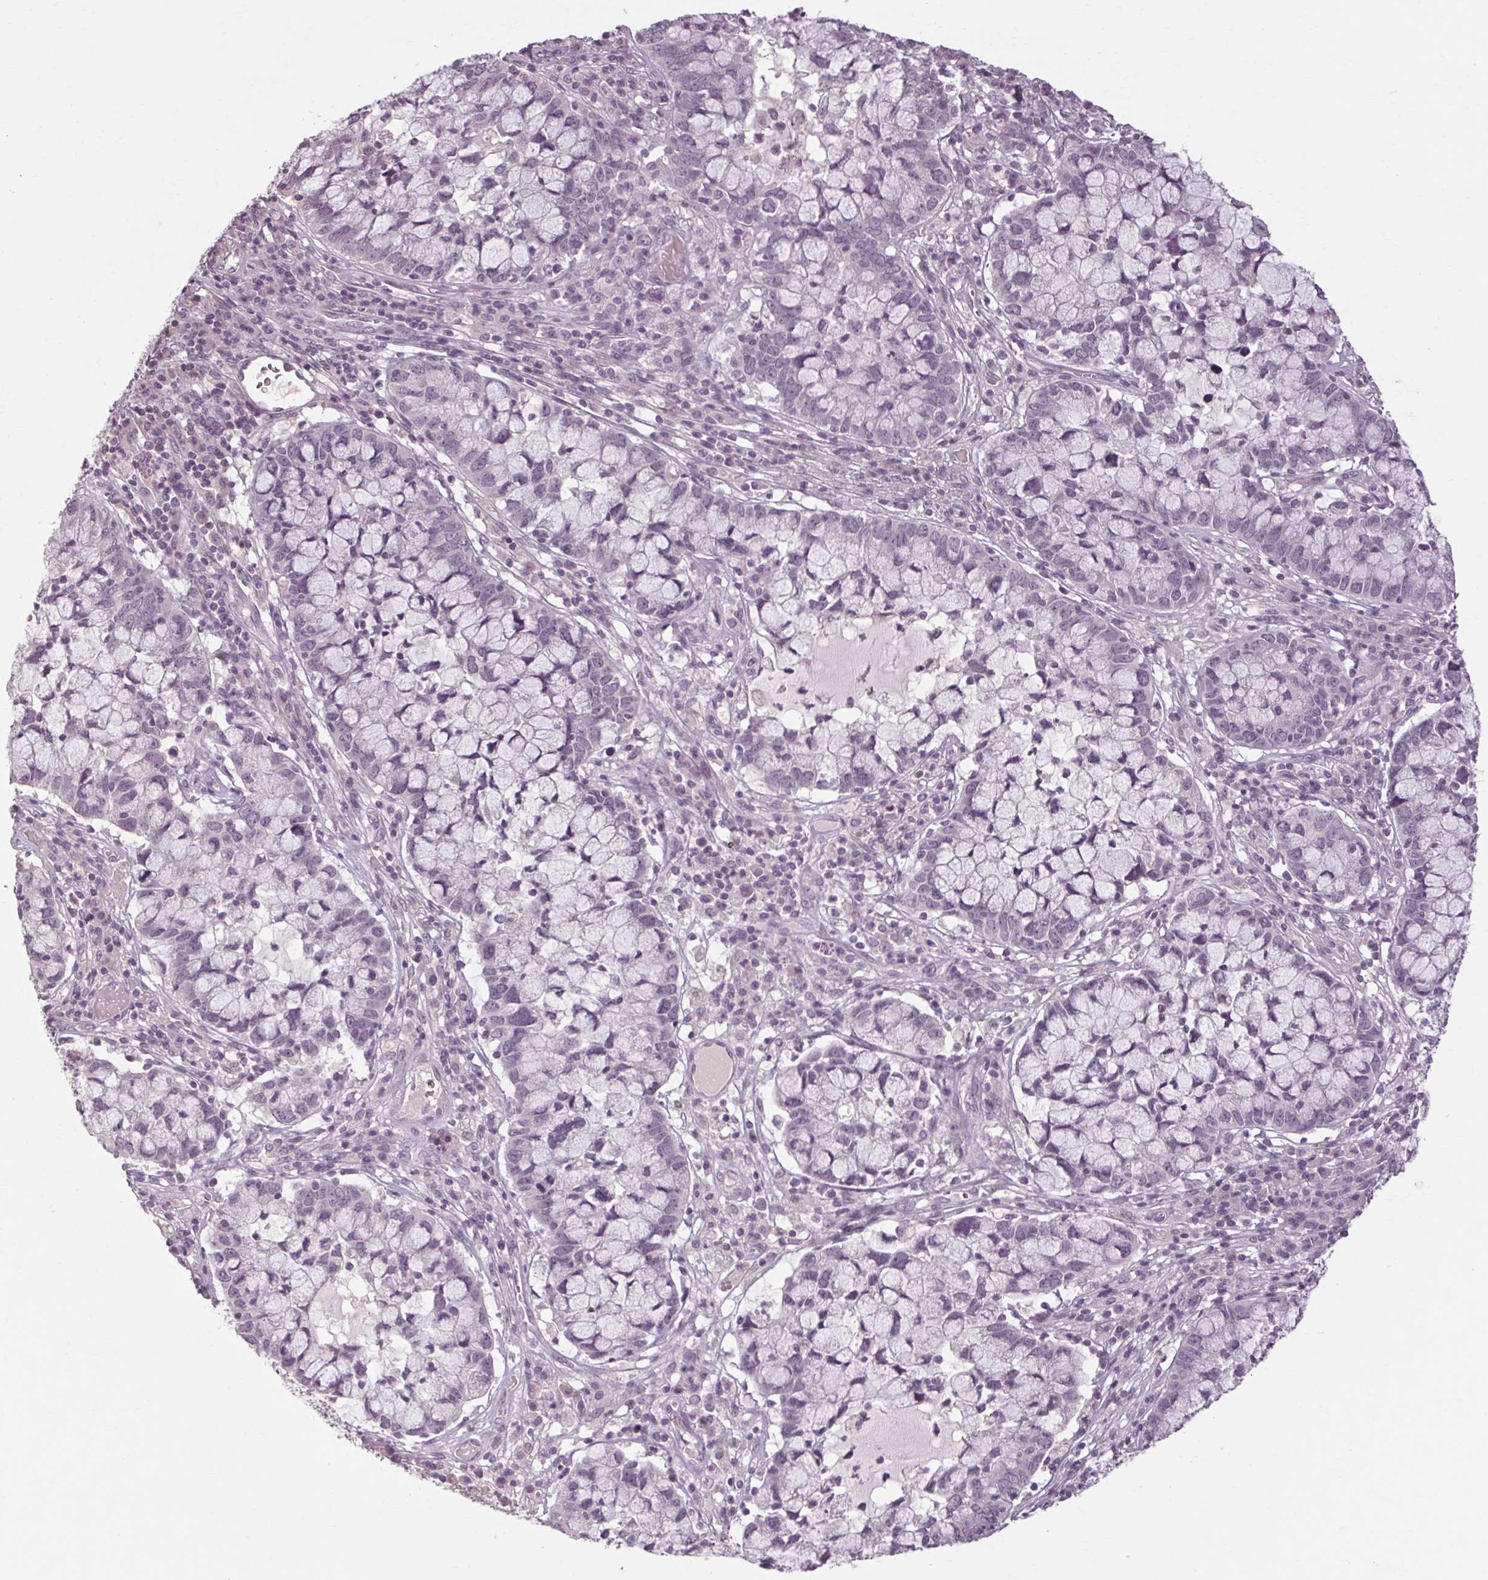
{"staining": {"intensity": "negative", "quantity": "none", "location": "none"}, "tissue": "cervical cancer", "cell_type": "Tumor cells", "image_type": "cancer", "snomed": [{"axis": "morphology", "description": "Adenocarcinoma, NOS"}, {"axis": "topography", "description": "Cervix"}], "caption": "Cervical cancer (adenocarcinoma) was stained to show a protein in brown. There is no significant expression in tumor cells. (DAB (3,3'-diaminobenzidine) immunohistochemistry, high magnification).", "gene": "POMC", "patient": {"sex": "female", "age": 40}}